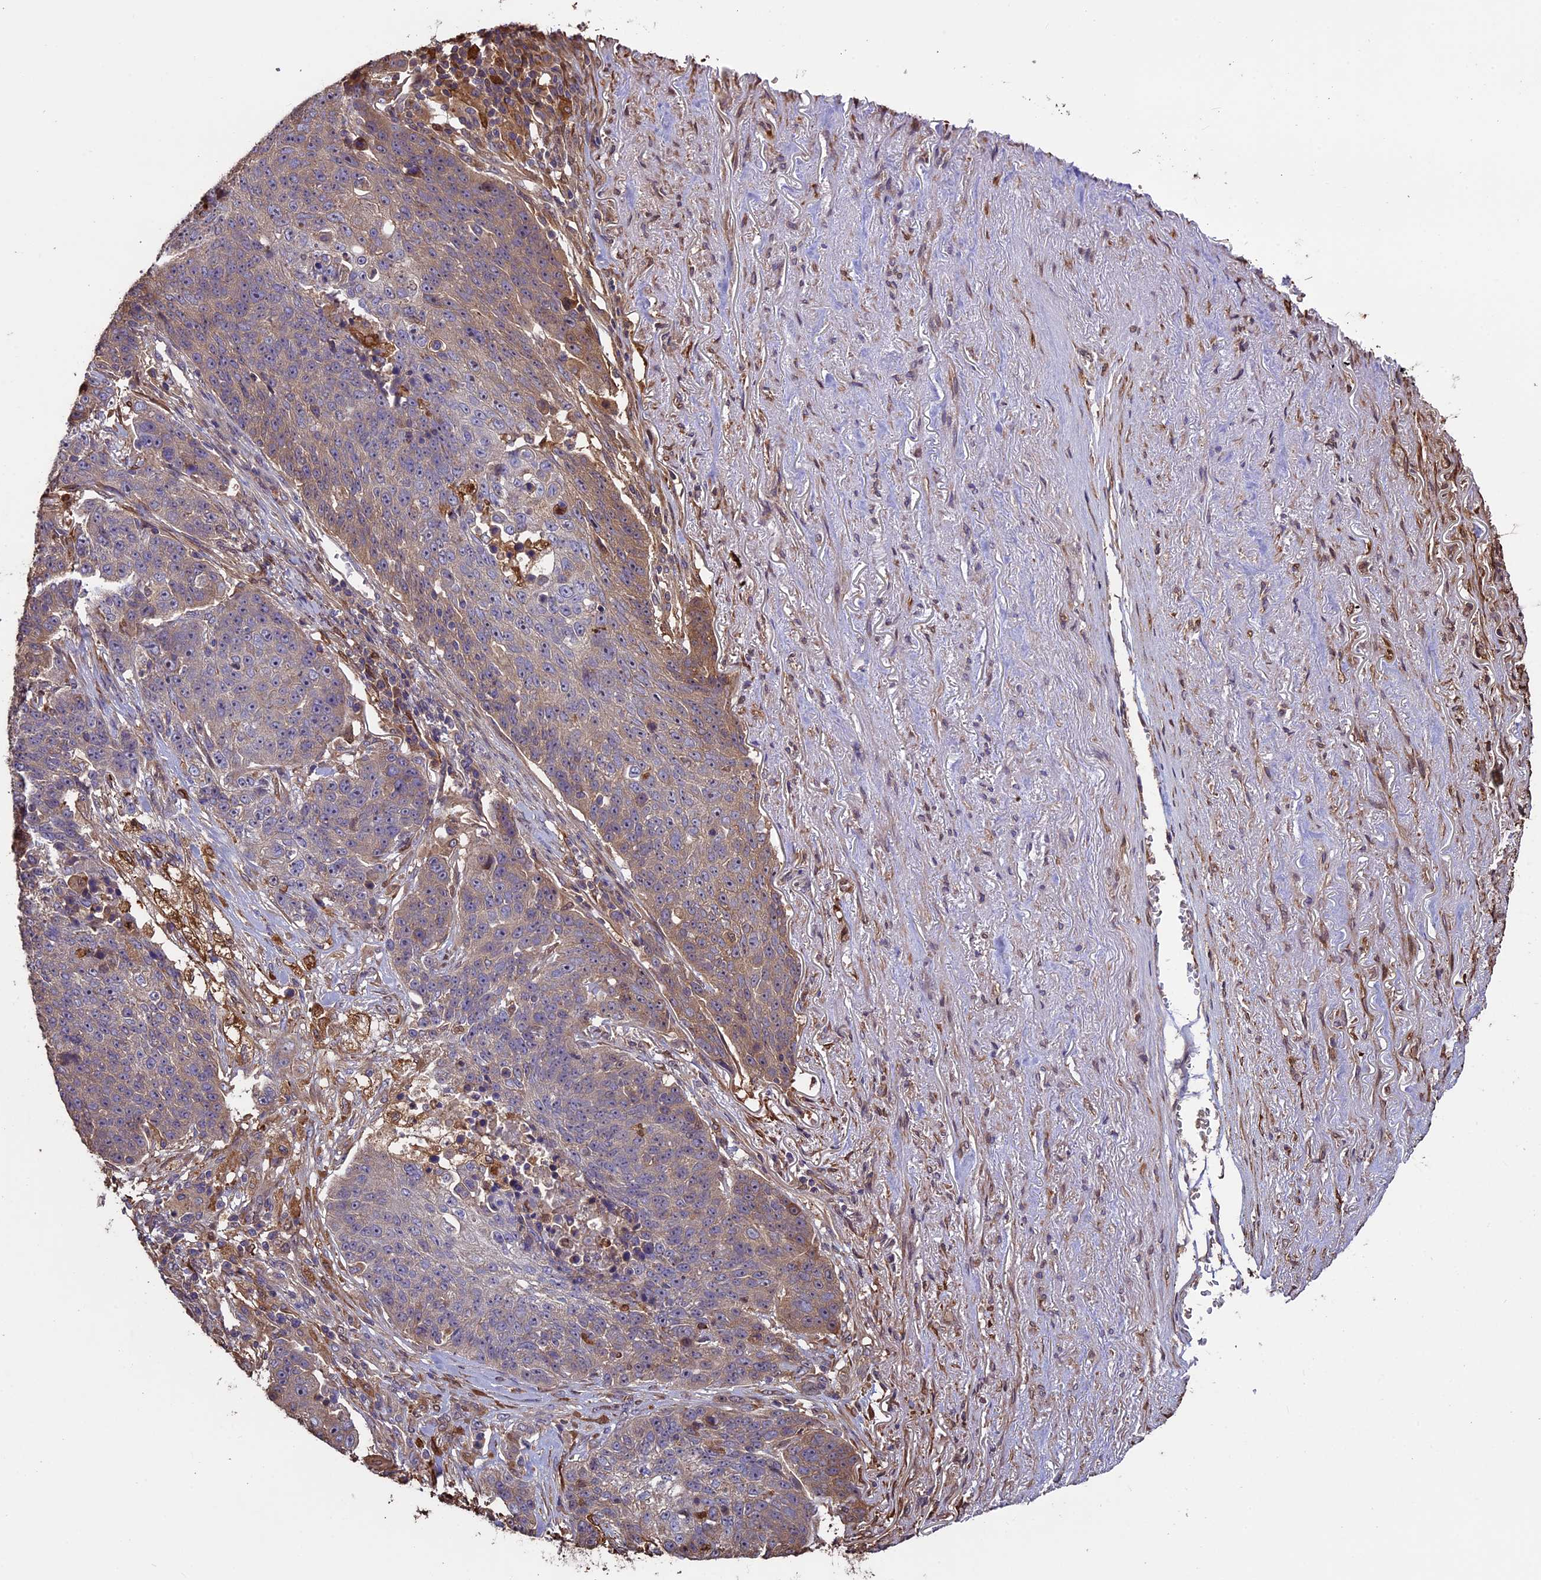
{"staining": {"intensity": "weak", "quantity": "25%-75%", "location": "cytoplasmic/membranous"}, "tissue": "lung cancer", "cell_type": "Tumor cells", "image_type": "cancer", "snomed": [{"axis": "morphology", "description": "Normal tissue, NOS"}, {"axis": "morphology", "description": "Squamous cell carcinoma, NOS"}, {"axis": "topography", "description": "Lymph node"}, {"axis": "topography", "description": "Lung"}], "caption": "A brown stain shows weak cytoplasmic/membranous staining of a protein in lung squamous cell carcinoma tumor cells. Nuclei are stained in blue.", "gene": "VWA3A", "patient": {"sex": "male", "age": 66}}